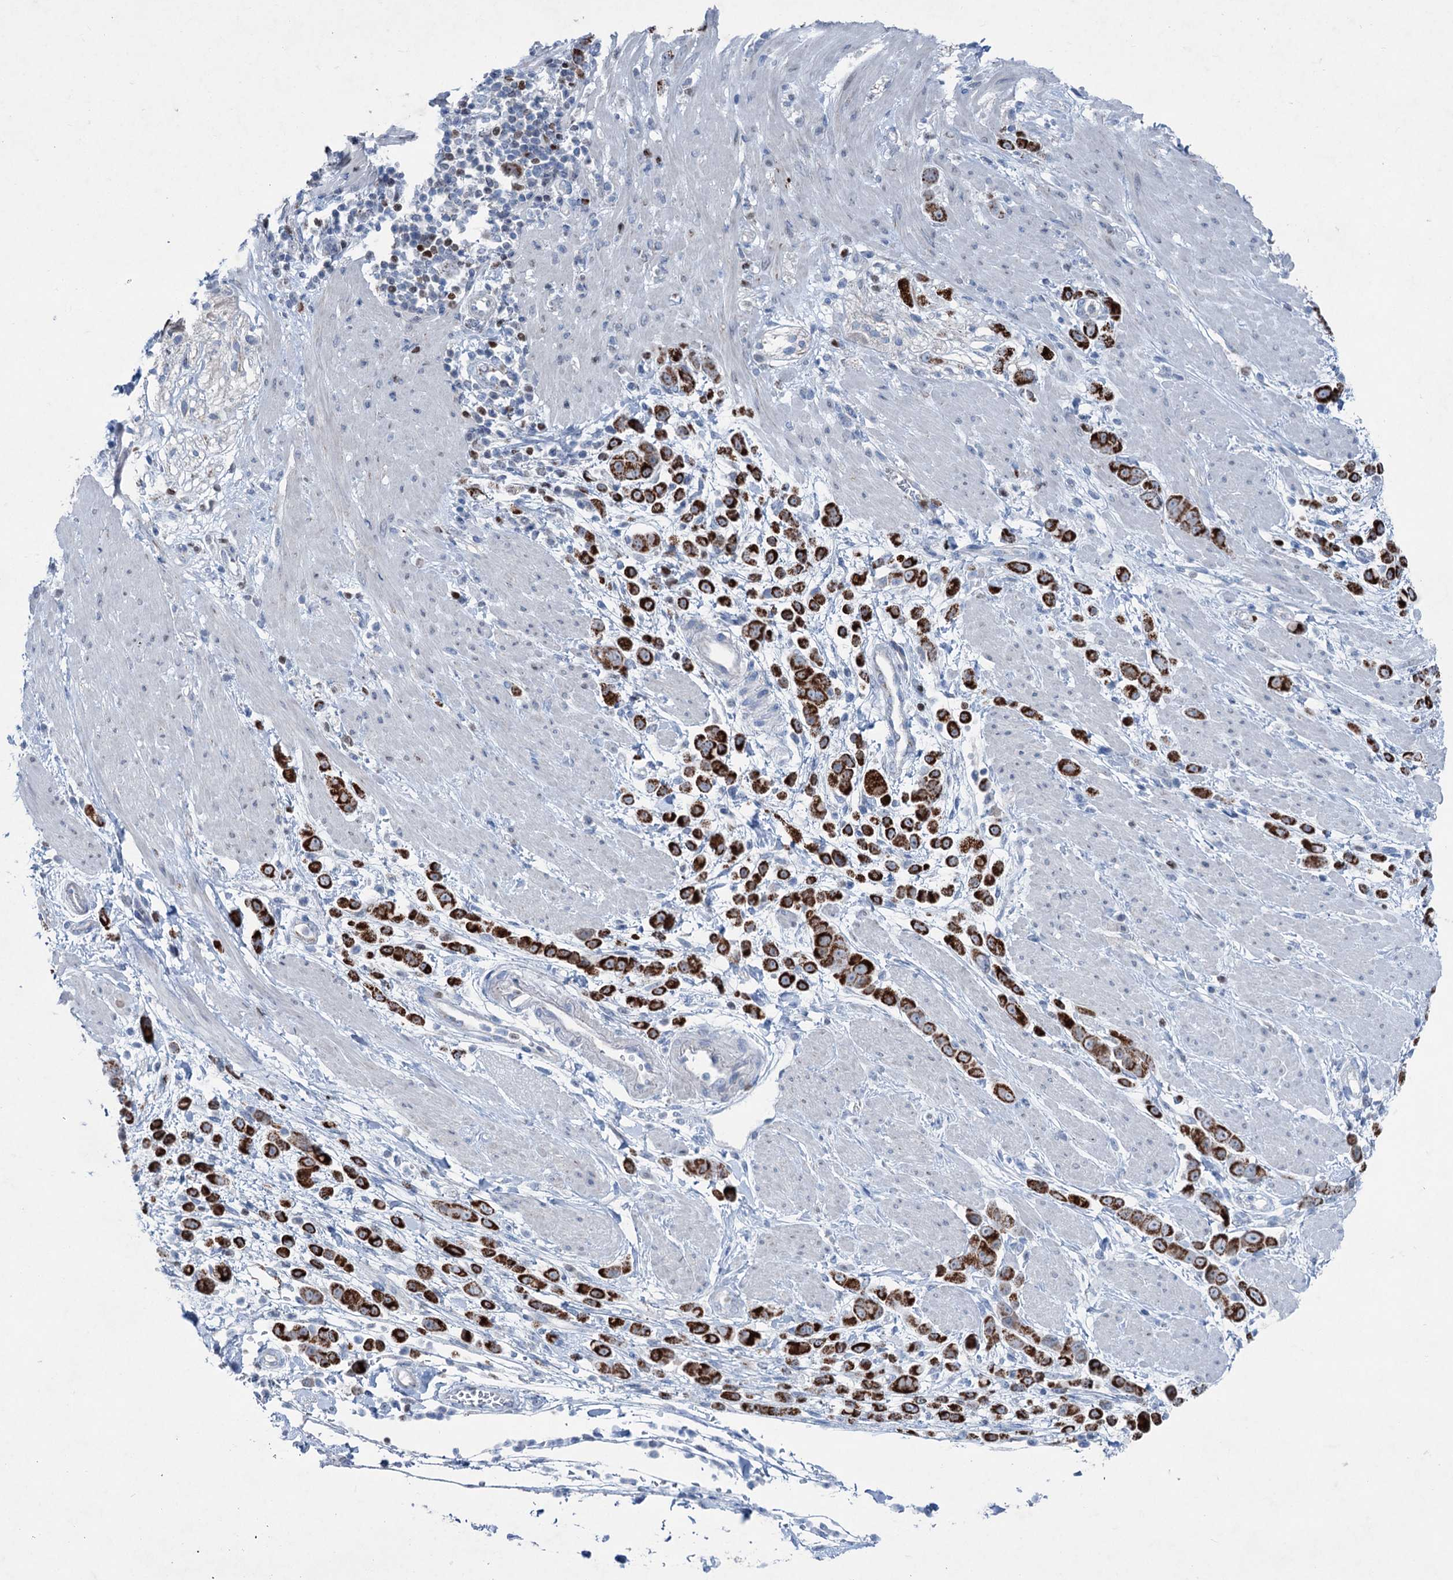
{"staining": {"intensity": "strong", "quantity": ">75%", "location": "cytoplasmic/membranous"}, "tissue": "pancreatic cancer", "cell_type": "Tumor cells", "image_type": "cancer", "snomed": [{"axis": "morphology", "description": "Normal tissue, NOS"}, {"axis": "morphology", "description": "Adenocarcinoma, NOS"}, {"axis": "topography", "description": "Pancreas"}], "caption": "IHC of human pancreatic cancer (adenocarcinoma) demonstrates high levels of strong cytoplasmic/membranous expression in about >75% of tumor cells.", "gene": "ELP4", "patient": {"sex": "female", "age": 64}}